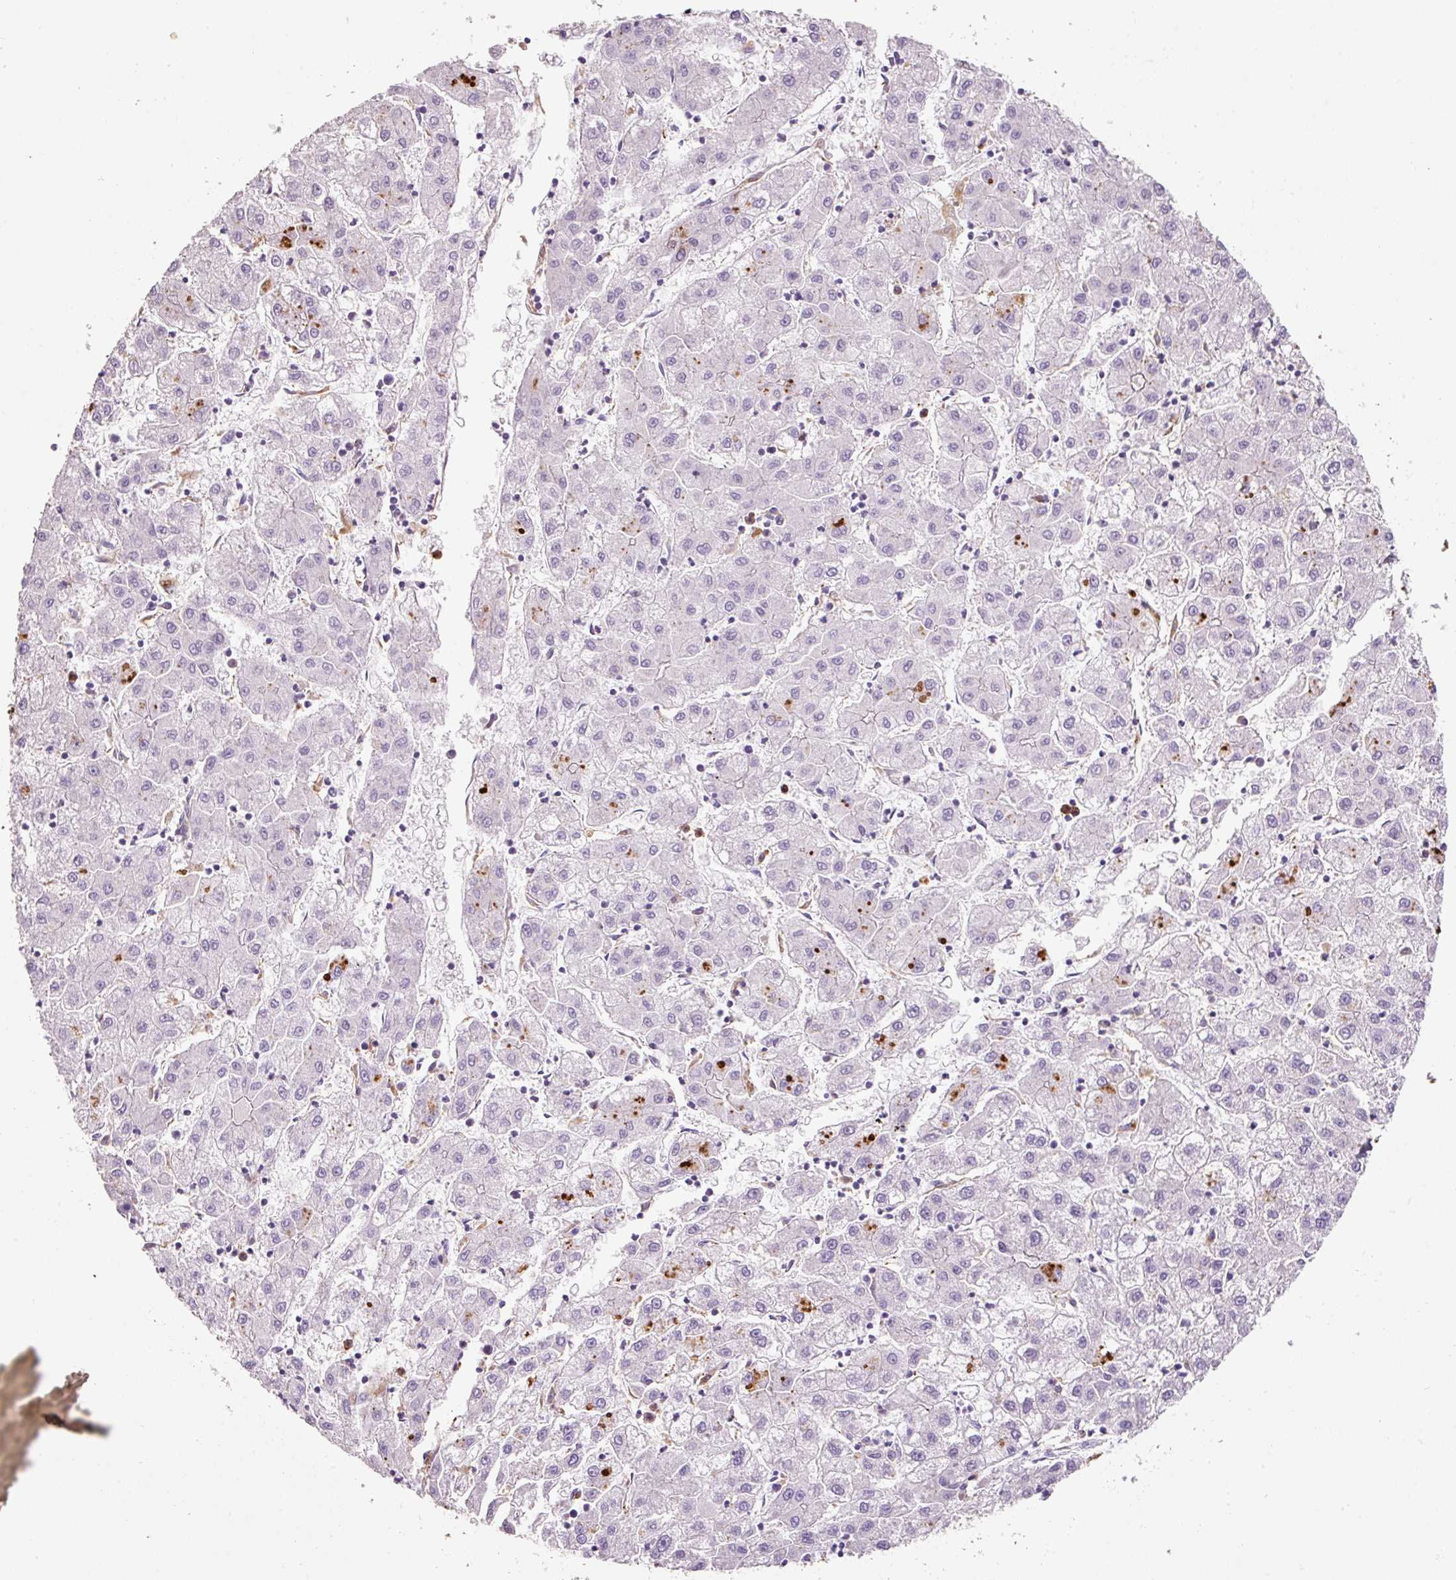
{"staining": {"intensity": "negative", "quantity": "none", "location": "none"}, "tissue": "liver cancer", "cell_type": "Tumor cells", "image_type": "cancer", "snomed": [{"axis": "morphology", "description": "Carcinoma, Hepatocellular, NOS"}, {"axis": "topography", "description": "Liver"}], "caption": "Immunohistochemistry (IHC) image of liver cancer (hepatocellular carcinoma) stained for a protein (brown), which reveals no expression in tumor cells.", "gene": "TMC8", "patient": {"sex": "male", "age": 72}}